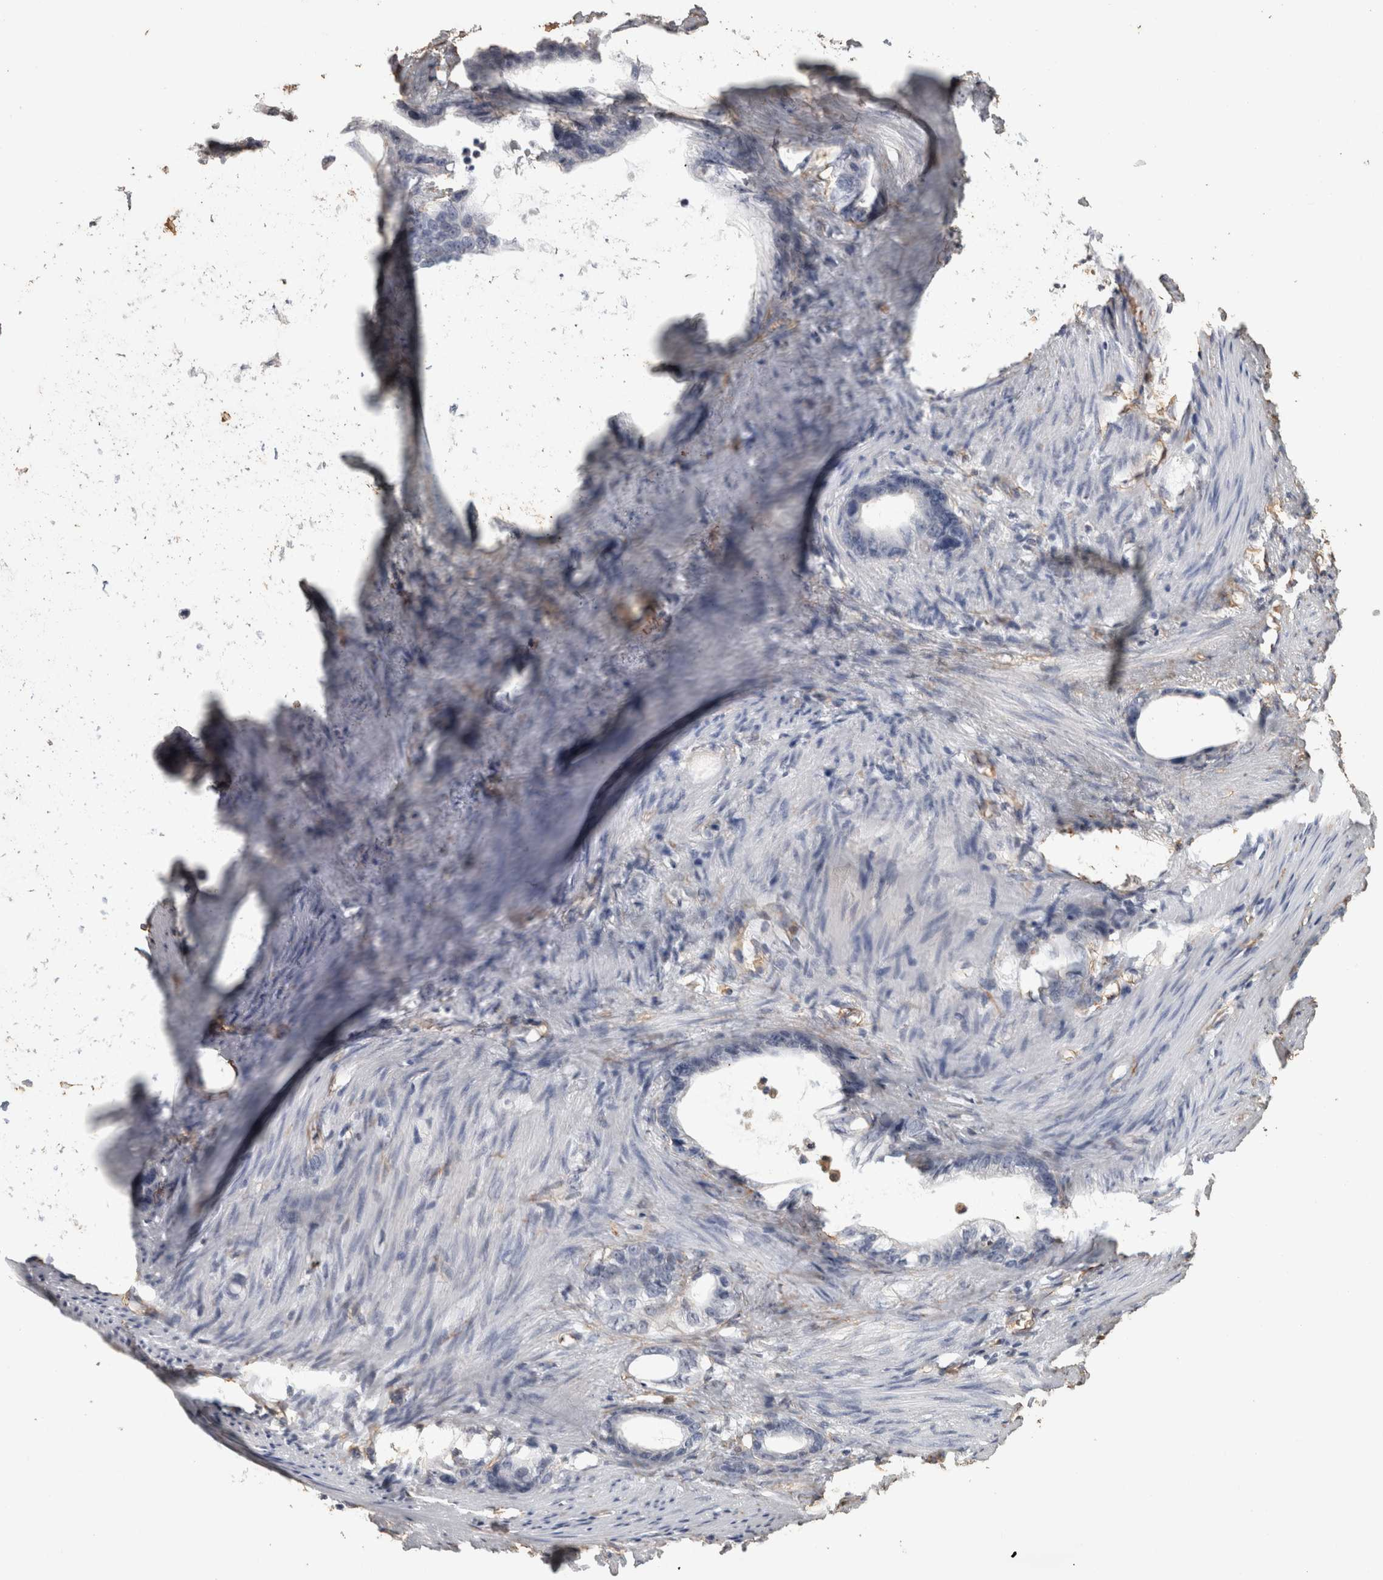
{"staining": {"intensity": "negative", "quantity": "none", "location": "none"}, "tissue": "stomach cancer", "cell_type": "Tumor cells", "image_type": "cancer", "snomed": [{"axis": "morphology", "description": "Adenocarcinoma, NOS"}, {"axis": "topography", "description": "Stomach"}], "caption": "The IHC image has no significant staining in tumor cells of adenocarcinoma (stomach) tissue.", "gene": "REPS2", "patient": {"sex": "female", "age": 75}}